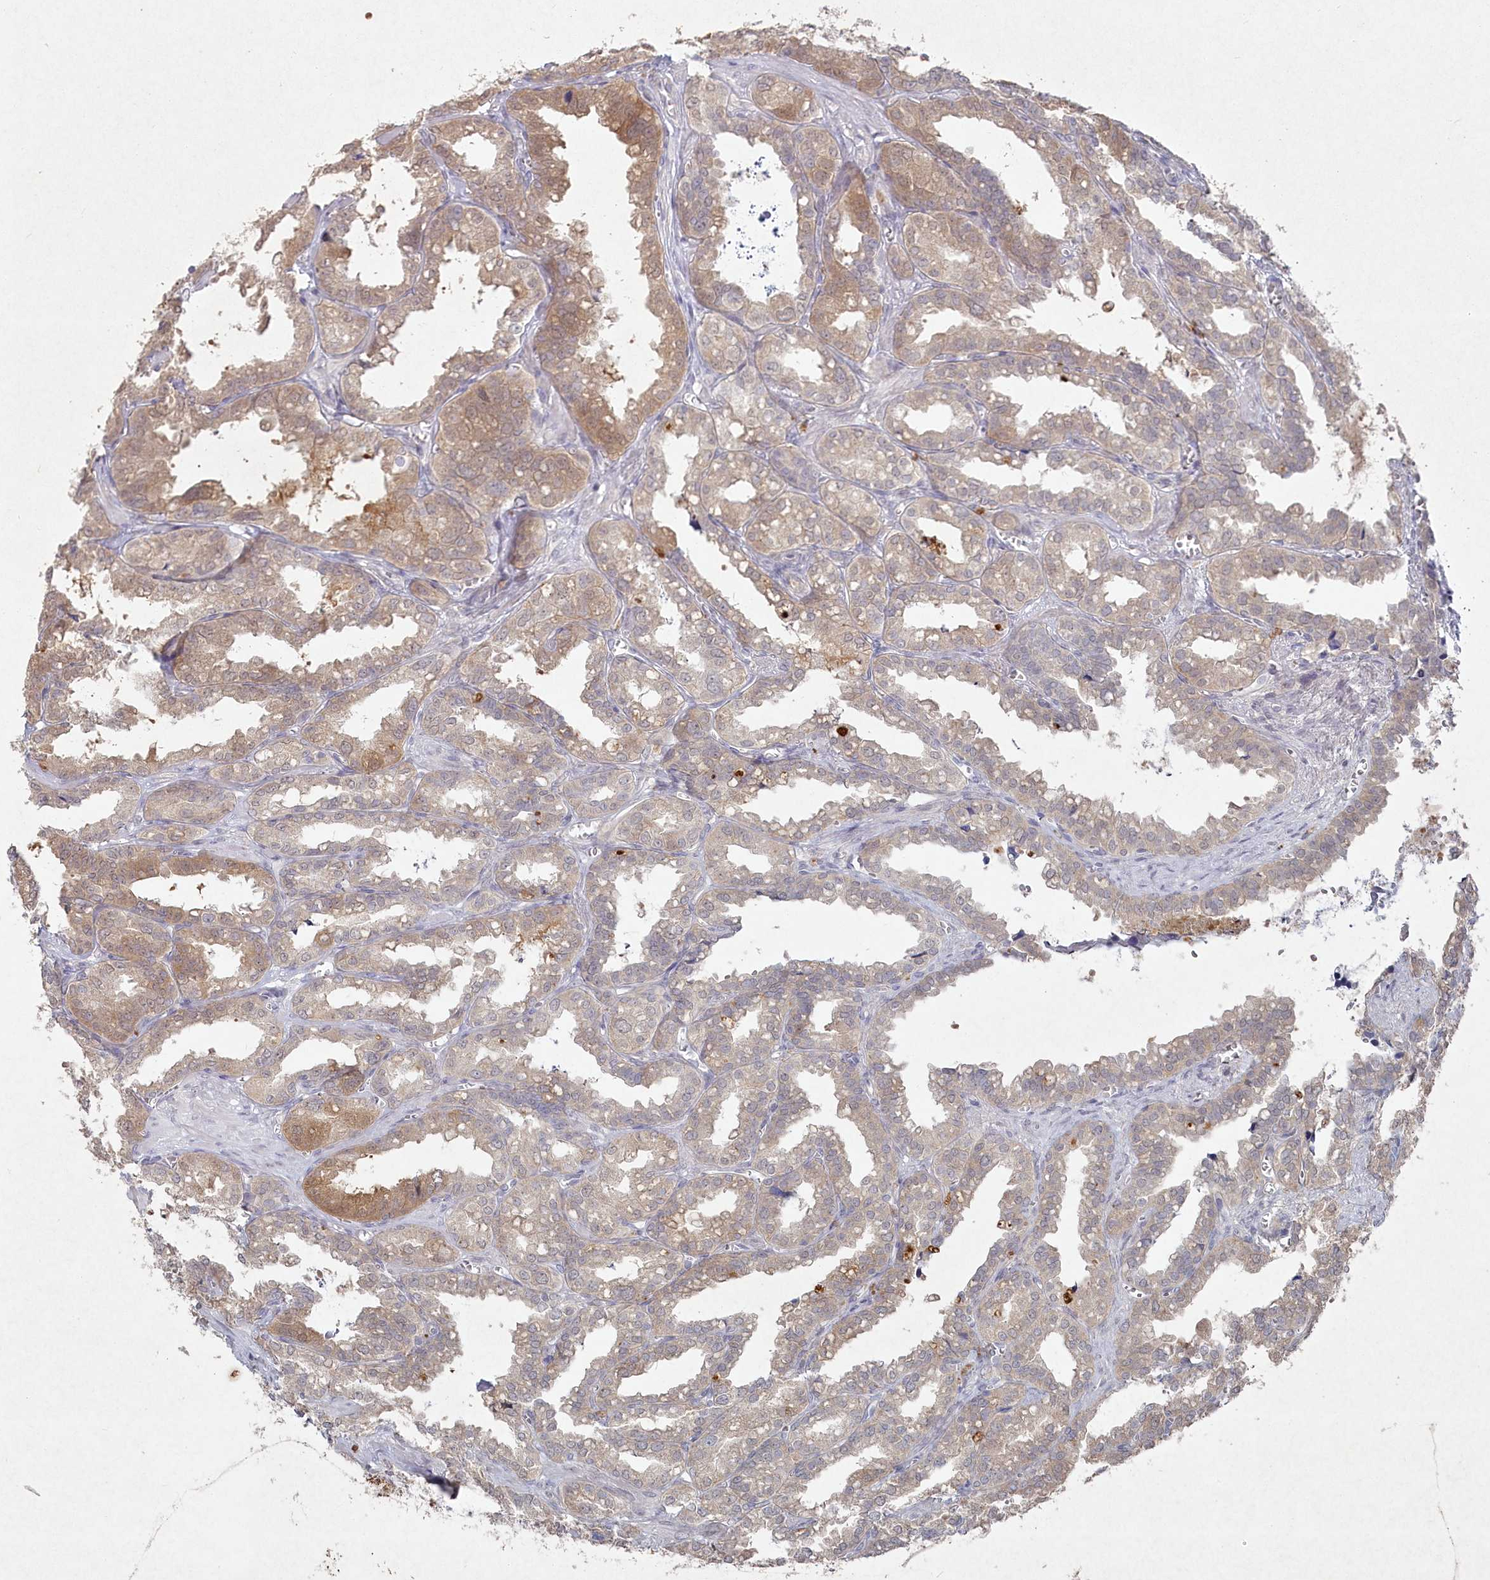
{"staining": {"intensity": "moderate", "quantity": "<25%", "location": "cytoplasmic/membranous"}, "tissue": "seminal vesicle", "cell_type": "Glandular cells", "image_type": "normal", "snomed": [{"axis": "morphology", "description": "Normal tissue, NOS"}, {"axis": "topography", "description": "Prostate"}, {"axis": "topography", "description": "Seminal veicle"}], "caption": "Seminal vesicle stained with a brown dye shows moderate cytoplasmic/membranous positive expression in approximately <25% of glandular cells.", "gene": "TGFBRAP1", "patient": {"sex": "male", "age": 51}}